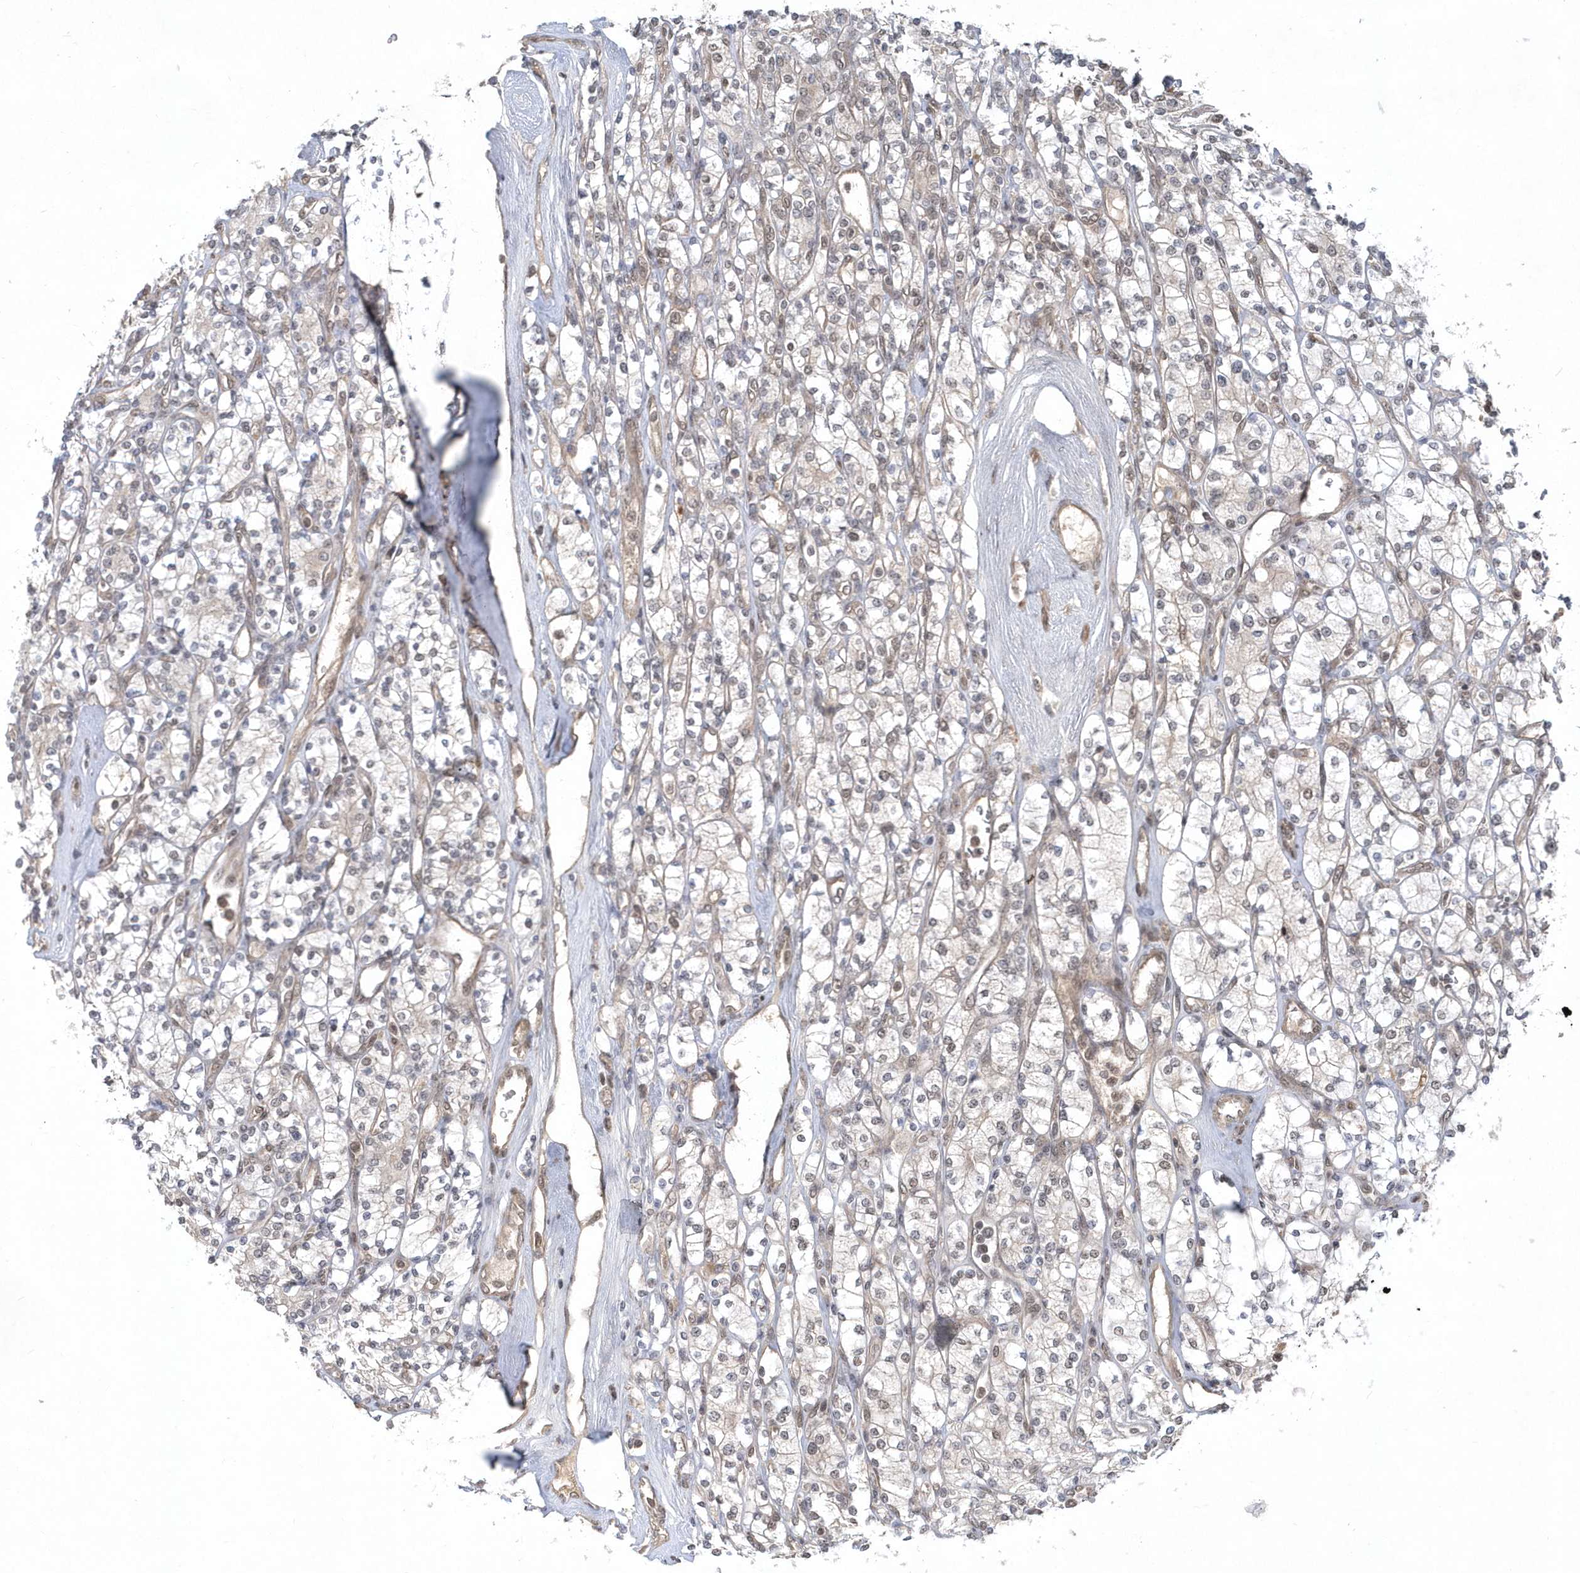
{"staining": {"intensity": "negative", "quantity": "none", "location": "none"}, "tissue": "renal cancer", "cell_type": "Tumor cells", "image_type": "cancer", "snomed": [{"axis": "morphology", "description": "Adenocarcinoma, NOS"}, {"axis": "topography", "description": "Kidney"}], "caption": "This histopathology image is of renal cancer (adenocarcinoma) stained with immunohistochemistry (IHC) to label a protein in brown with the nuclei are counter-stained blue. There is no positivity in tumor cells.", "gene": "MXI1", "patient": {"sex": "male", "age": 77}}